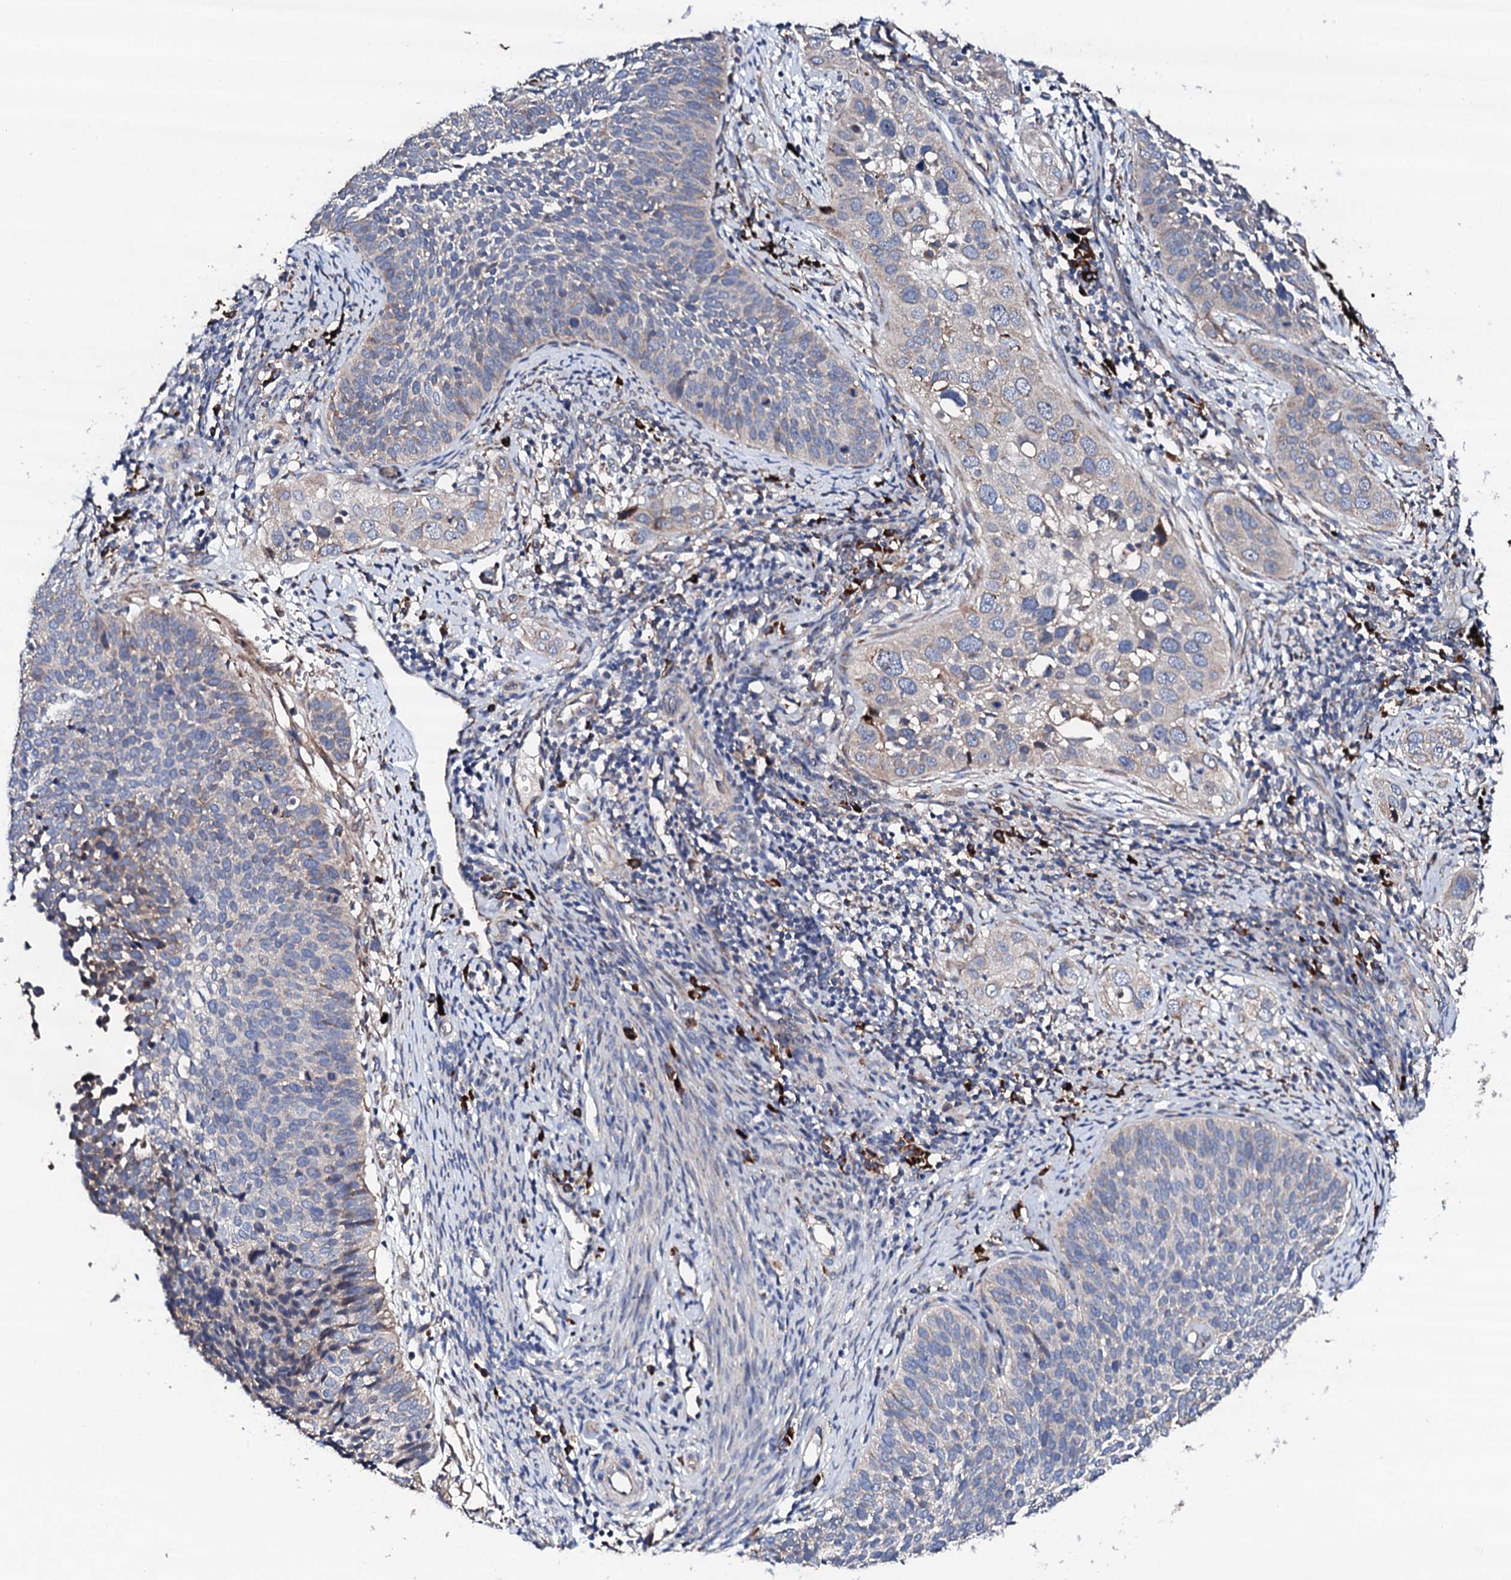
{"staining": {"intensity": "weak", "quantity": "<25%", "location": "cytoplasmic/membranous"}, "tissue": "cervical cancer", "cell_type": "Tumor cells", "image_type": "cancer", "snomed": [{"axis": "morphology", "description": "Squamous cell carcinoma, NOS"}, {"axis": "topography", "description": "Cervix"}], "caption": "This is an immunohistochemistry histopathology image of cervical cancer (squamous cell carcinoma). There is no staining in tumor cells.", "gene": "LIPT2", "patient": {"sex": "female", "age": 34}}